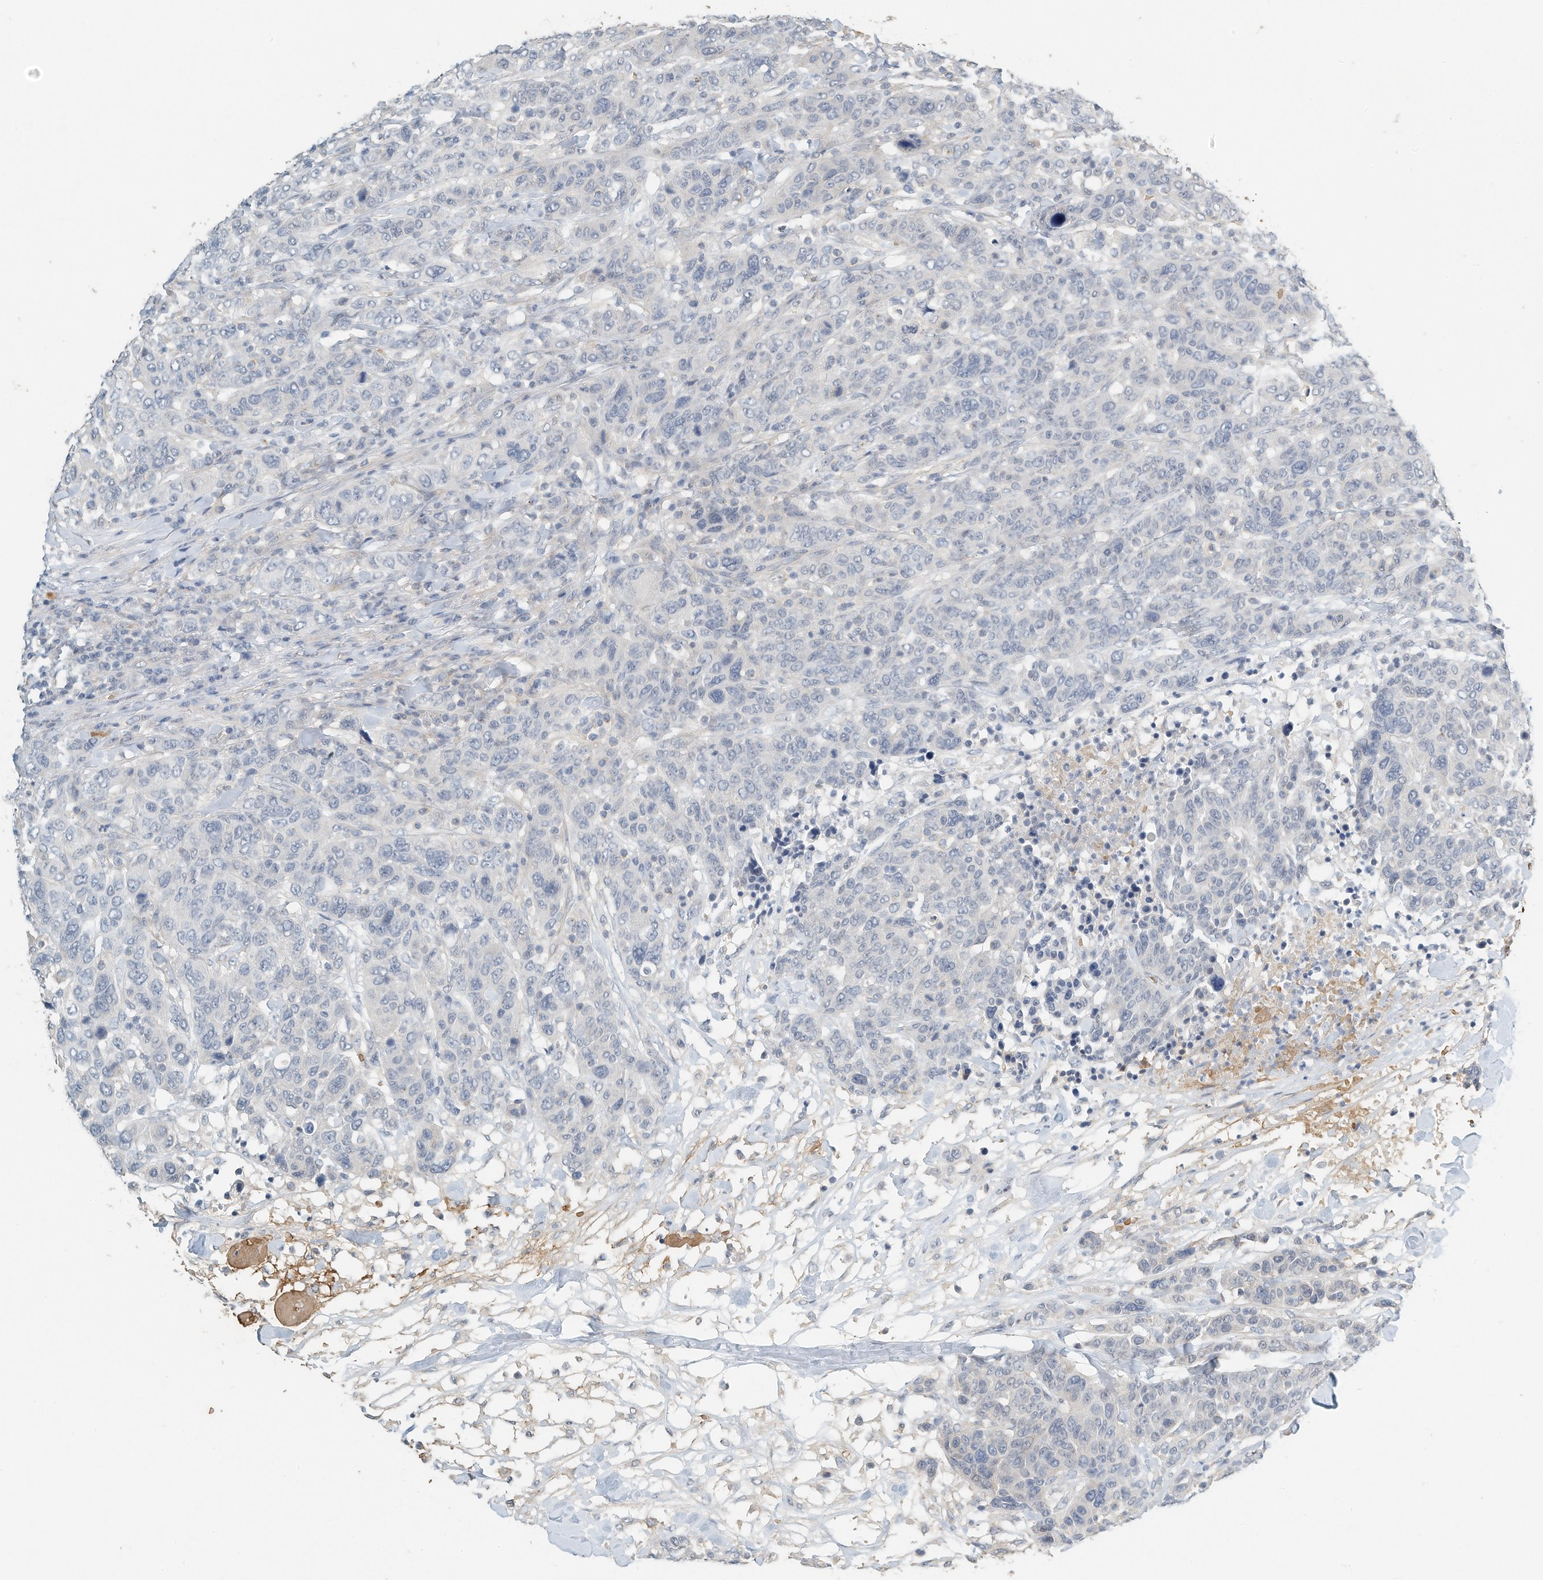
{"staining": {"intensity": "negative", "quantity": "none", "location": "none"}, "tissue": "breast cancer", "cell_type": "Tumor cells", "image_type": "cancer", "snomed": [{"axis": "morphology", "description": "Duct carcinoma"}, {"axis": "topography", "description": "Breast"}], "caption": "DAB immunohistochemical staining of intraductal carcinoma (breast) exhibits no significant positivity in tumor cells.", "gene": "RCAN3", "patient": {"sex": "female", "age": 37}}